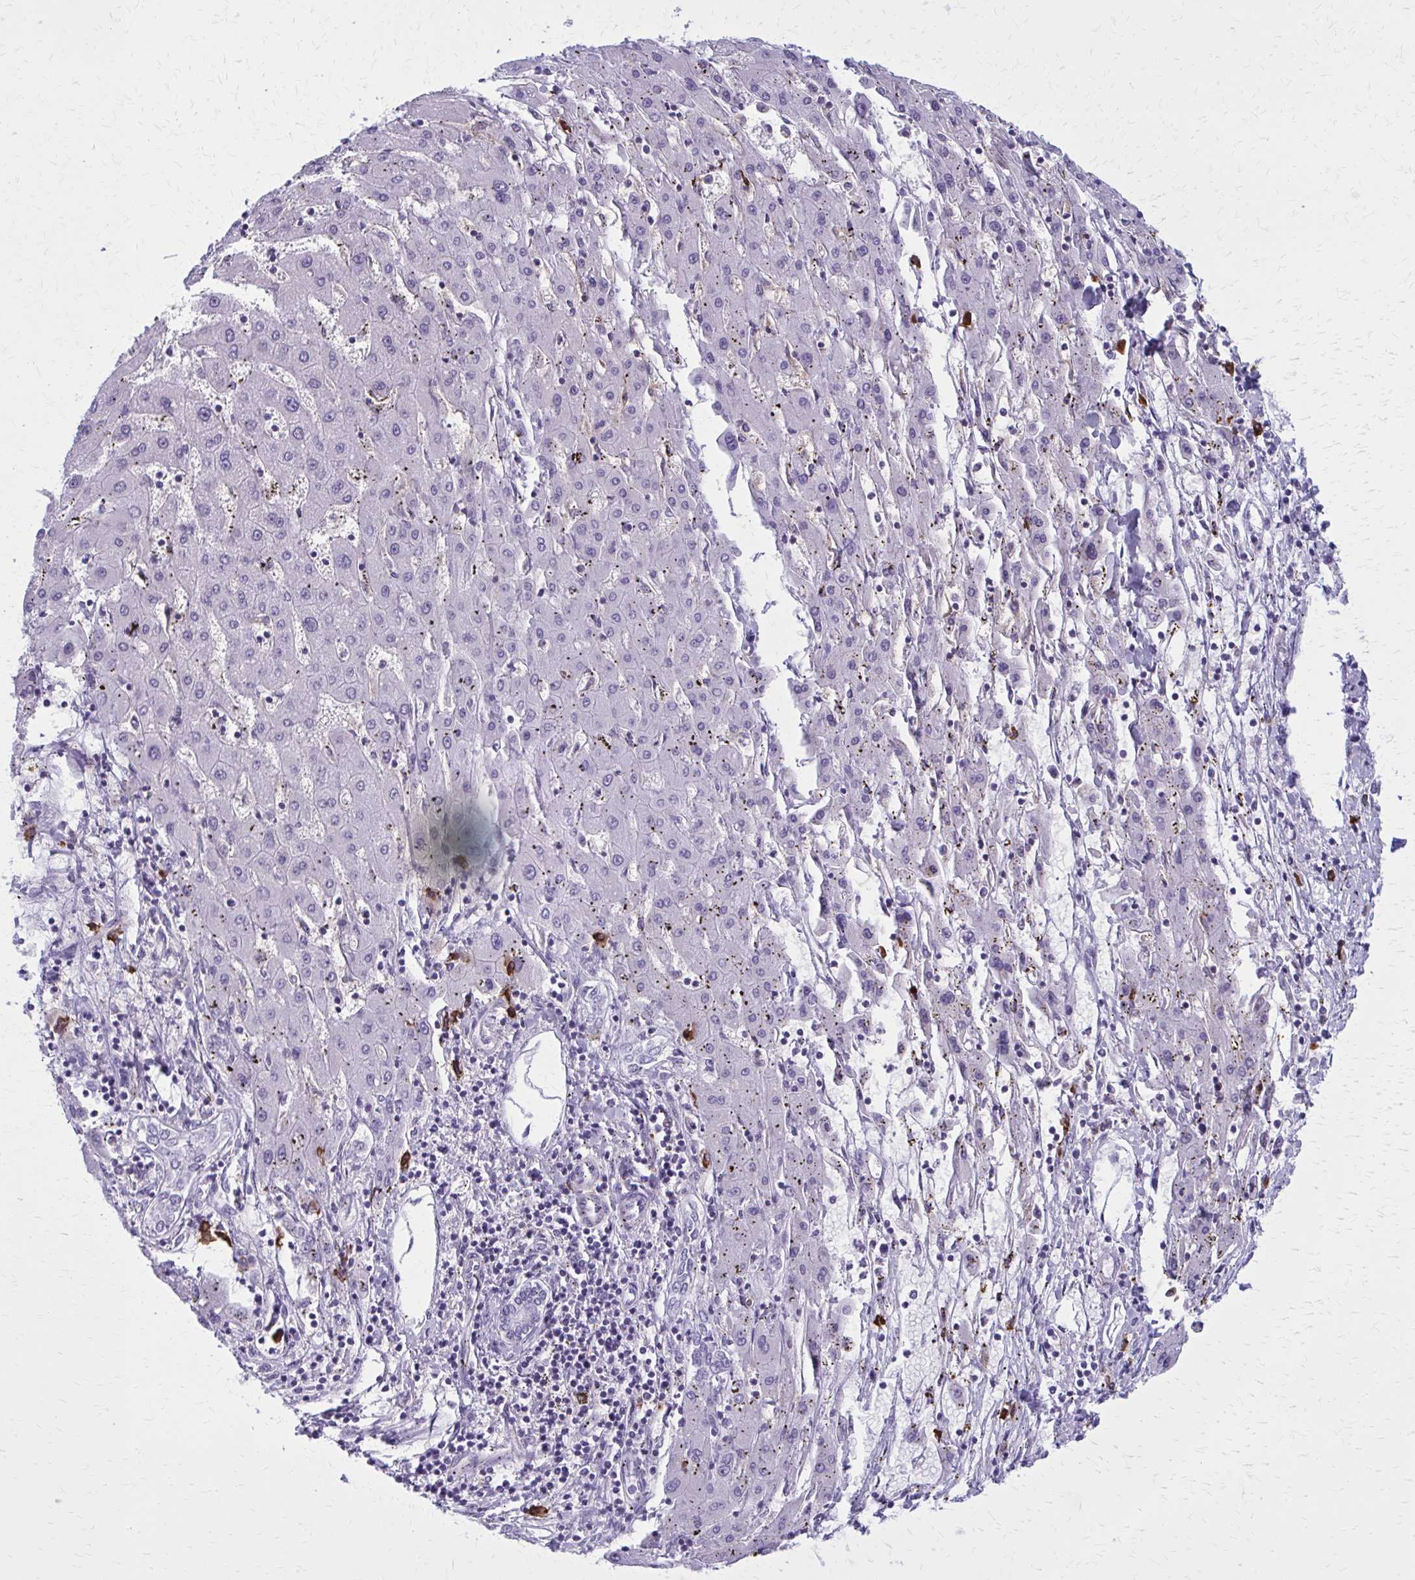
{"staining": {"intensity": "negative", "quantity": "none", "location": "none"}, "tissue": "liver cancer", "cell_type": "Tumor cells", "image_type": "cancer", "snomed": [{"axis": "morphology", "description": "Carcinoma, Hepatocellular, NOS"}, {"axis": "topography", "description": "Liver"}], "caption": "A photomicrograph of human hepatocellular carcinoma (liver) is negative for staining in tumor cells.", "gene": "CD38", "patient": {"sex": "male", "age": 72}}